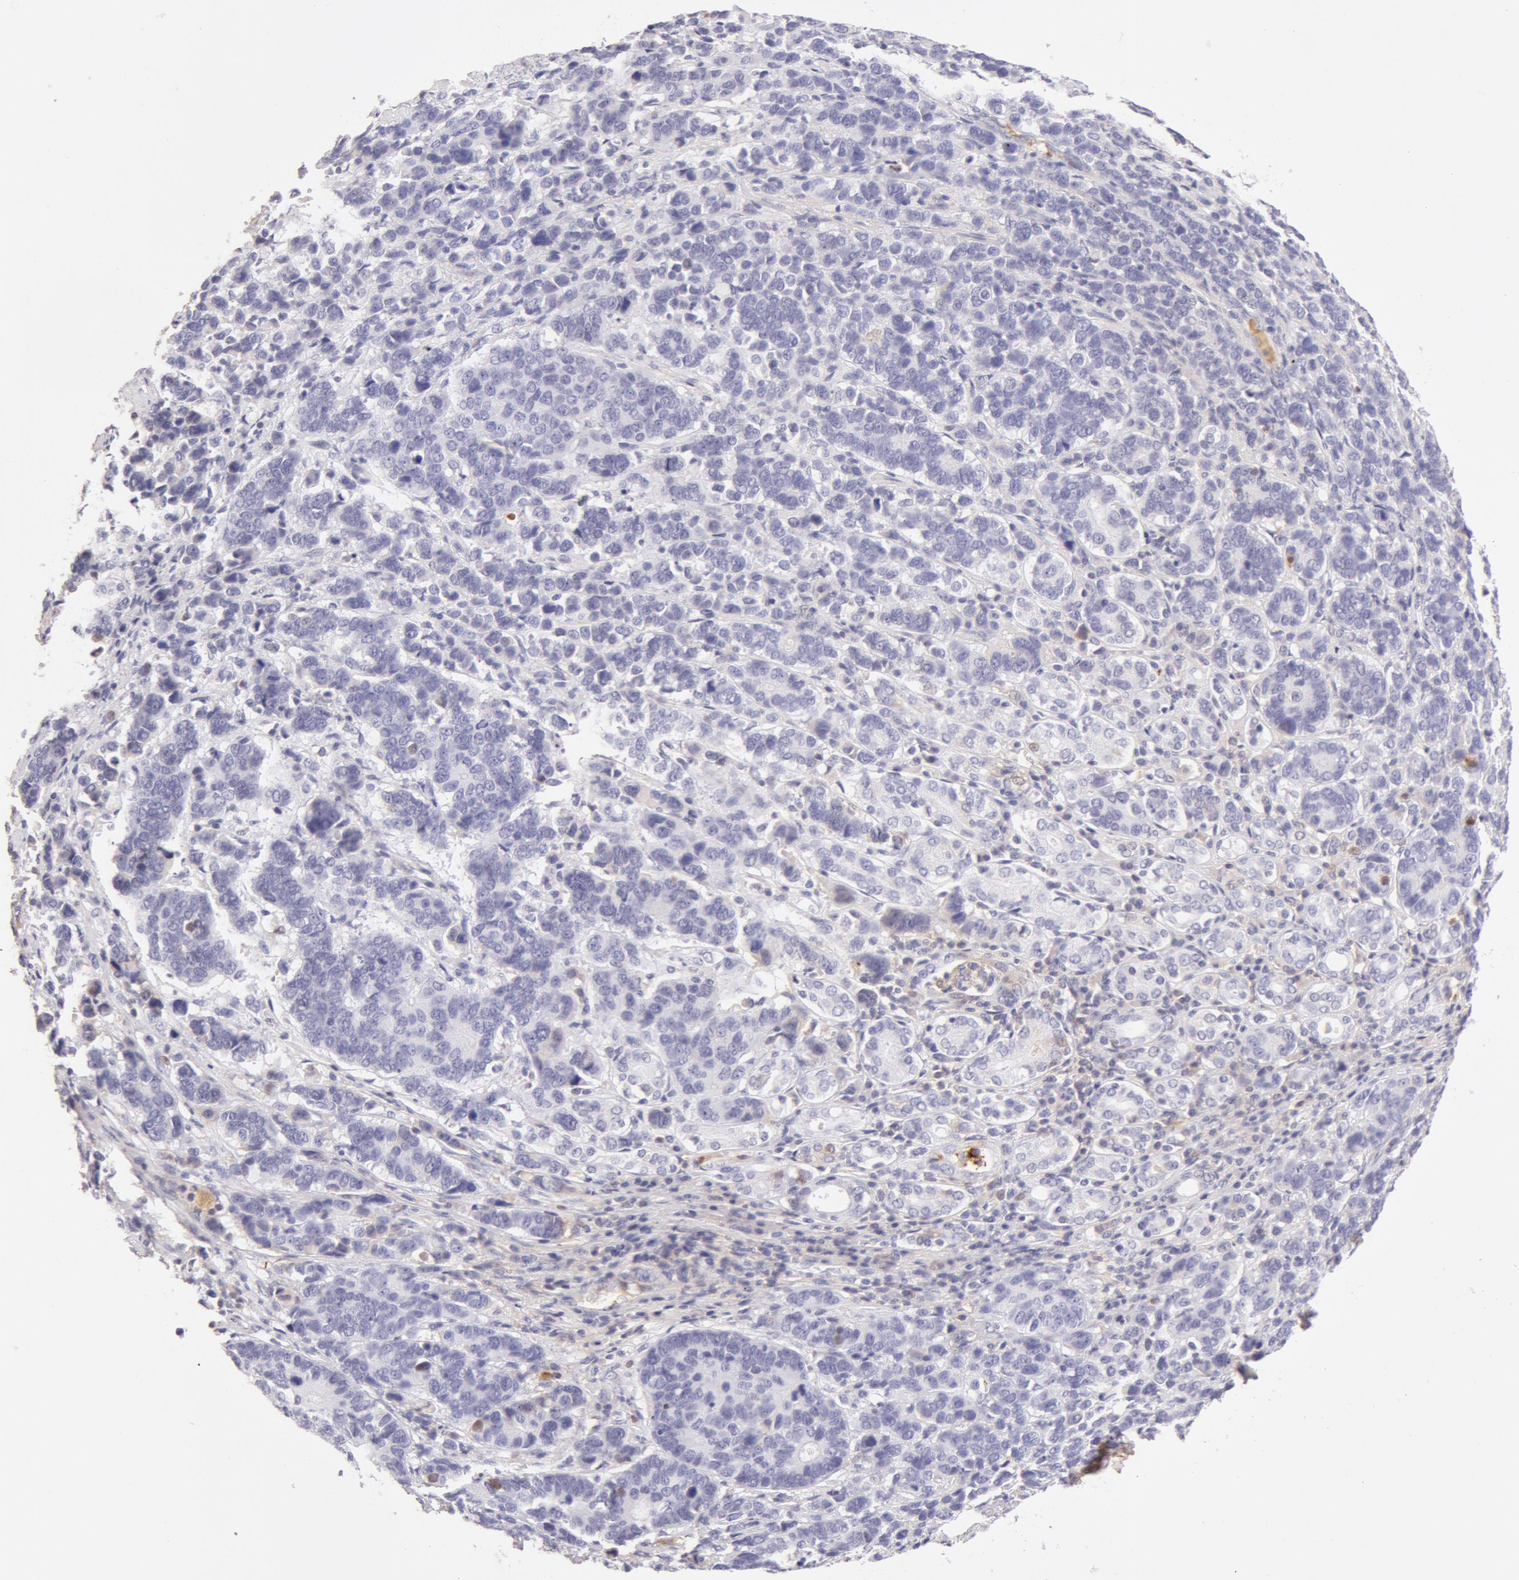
{"staining": {"intensity": "negative", "quantity": "none", "location": "none"}, "tissue": "stomach cancer", "cell_type": "Tumor cells", "image_type": "cancer", "snomed": [{"axis": "morphology", "description": "Adenocarcinoma, NOS"}, {"axis": "topography", "description": "Stomach, upper"}], "caption": "Immunohistochemistry (IHC) image of neoplastic tissue: human stomach adenocarcinoma stained with DAB demonstrates no significant protein positivity in tumor cells.", "gene": "AHSG", "patient": {"sex": "male", "age": 71}}